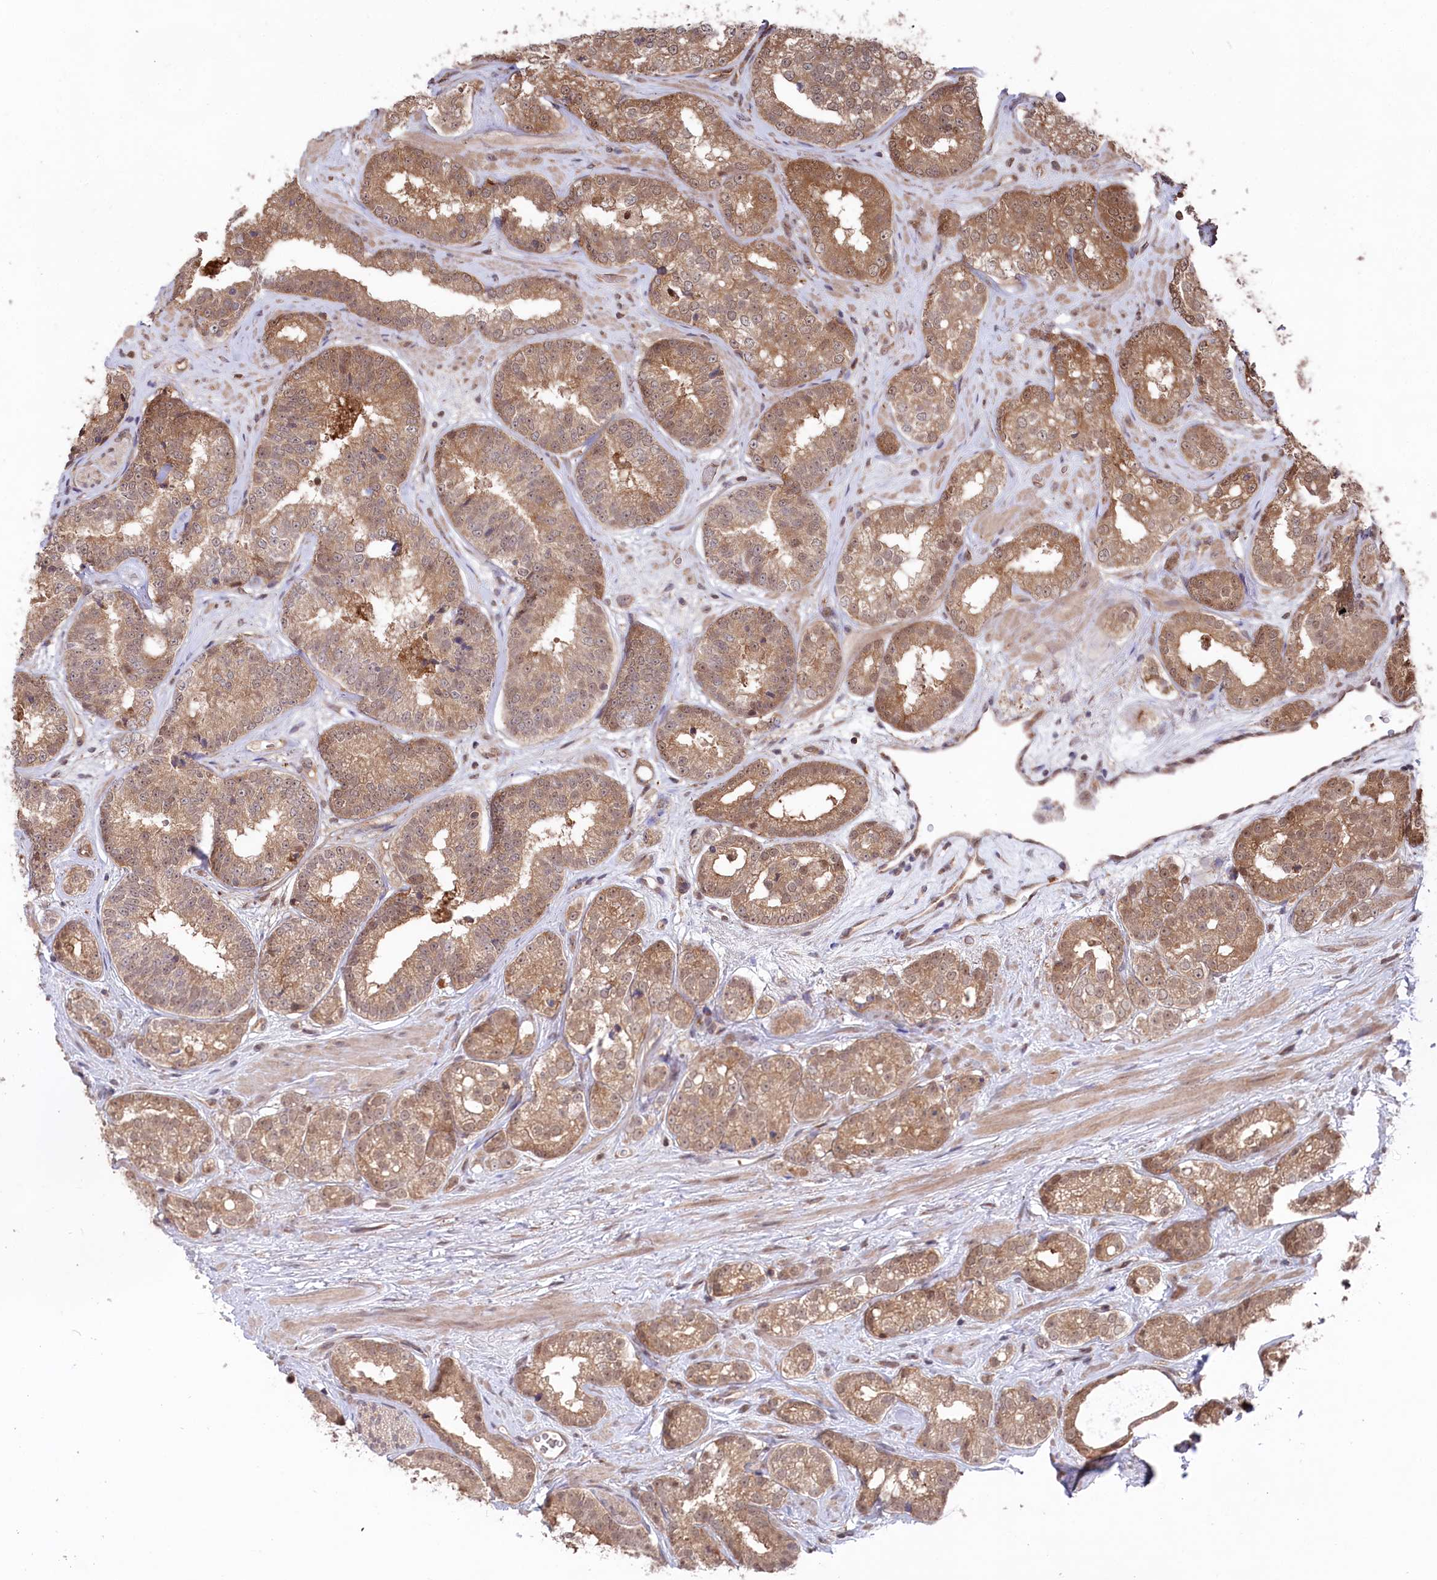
{"staining": {"intensity": "moderate", "quantity": ">75%", "location": "cytoplasmic/membranous"}, "tissue": "prostate cancer", "cell_type": "Tumor cells", "image_type": "cancer", "snomed": [{"axis": "morphology", "description": "Normal tissue, NOS"}, {"axis": "morphology", "description": "Adenocarcinoma, High grade"}, {"axis": "topography", "description": "Prostate"}], "caption": "Prostate cancer (high-grade adenocarcinoma) tissue exhibits moderate cytoplasmic/membranous positivity in approximately >75% of tumor cells, visualized by immunohistochemistry.", "gene": "PSMA1", "patient": {"sex": "male", "age": 83}}